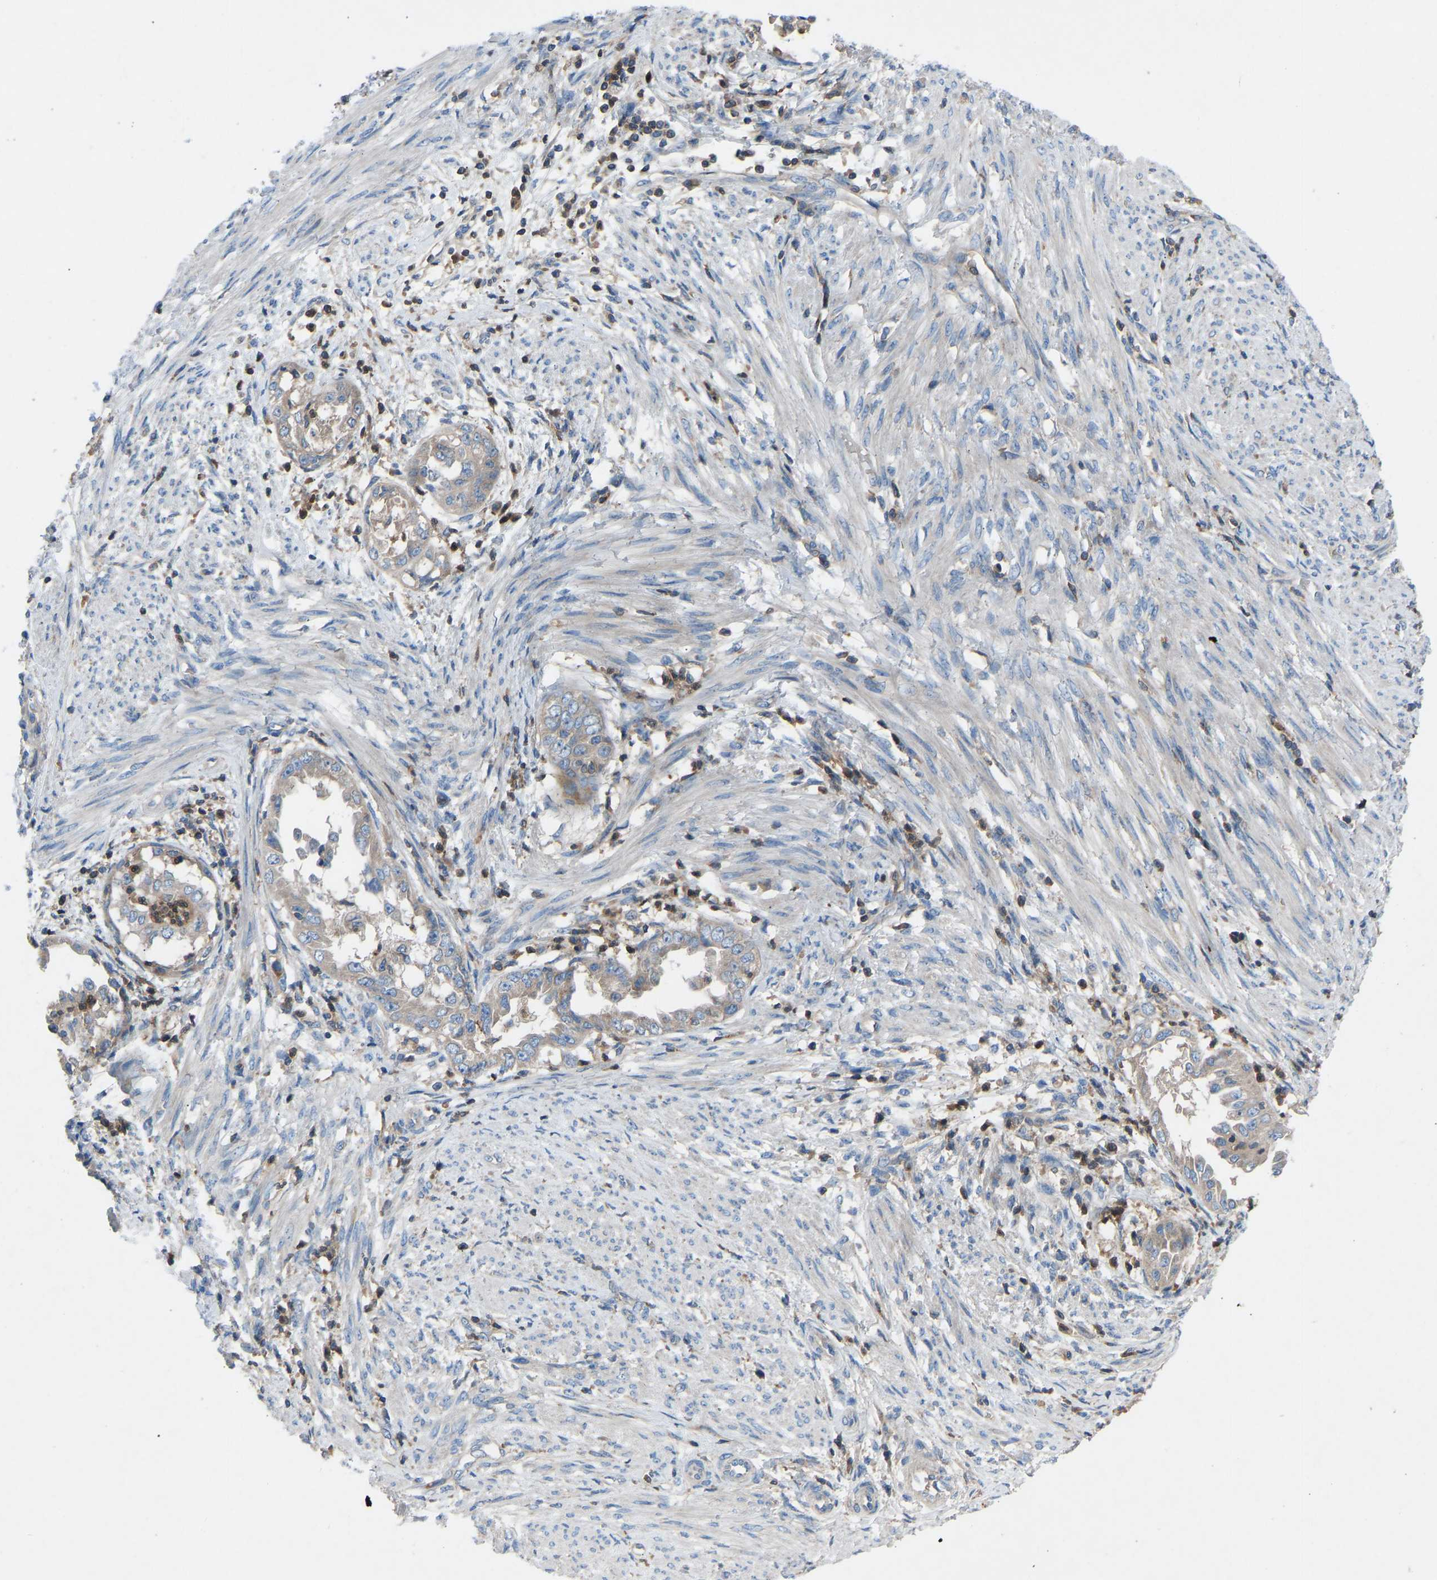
{"staining": {"intensity": "weak", "quantity": "25%-75%", "location": "cytoplasmic/membranous"}, "tissue": "endometrial cancer", "cell_type": "Tumor cells", "image_type": "cancer", "snomed": [{"axis": "morphology", "description": "Adenocarcinoma, NOS"}, {"axis": "topography", "description": "Endometrium"}], "caption": "Endometrial cancer (adenocarcinoma) tissue displays weak cytoplasmic/membranous expression in approximately 25%-75% of tumor cells, visualized by immunohistochemistry.", "gene": "GRK6", "patient": {"sex": "female", "age": 85}}